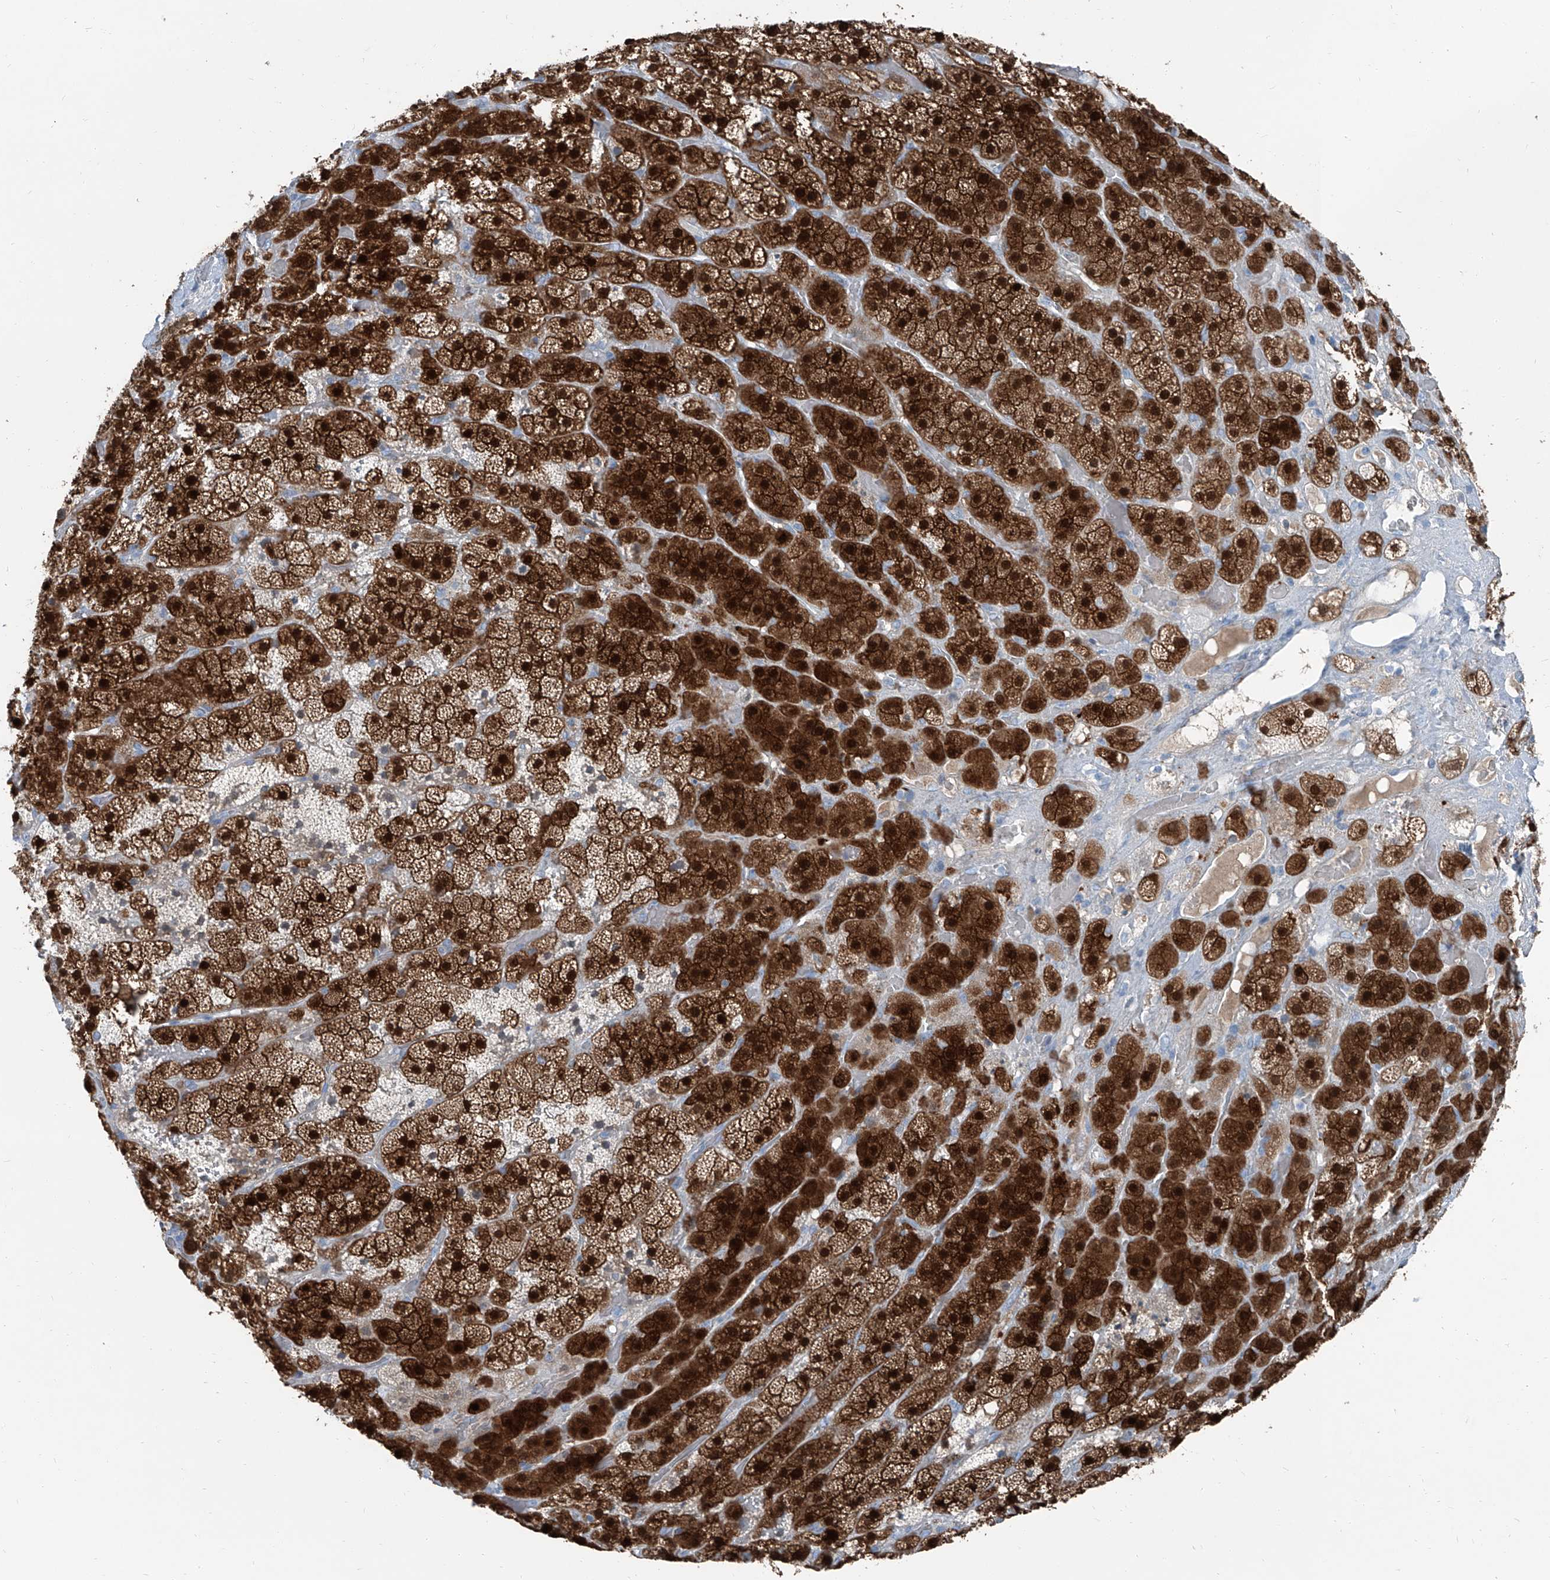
{"staining": {"intensity": "strong", "quantity": ">75%", "location": "cytoplasmic/membranous,nuclear"}, "tissue": "adrenal gland", "cell_type": "Glandular cells", "image_type": "normal", "snomed": [{"axis": "morphology", "description": "Normal tissue, NOS"}, {"axis": "topography", "description": "Adrenal gland"}], "caption": "An IHC micrograph of unremarkable tissue is shown. Protein staining in brown highlights strong cytoplasmic/membranous,nuclear positivity in adrenal gland within glandular cells.", "gene": "RGN", "patient": {"sex": "male", "age": 57}}